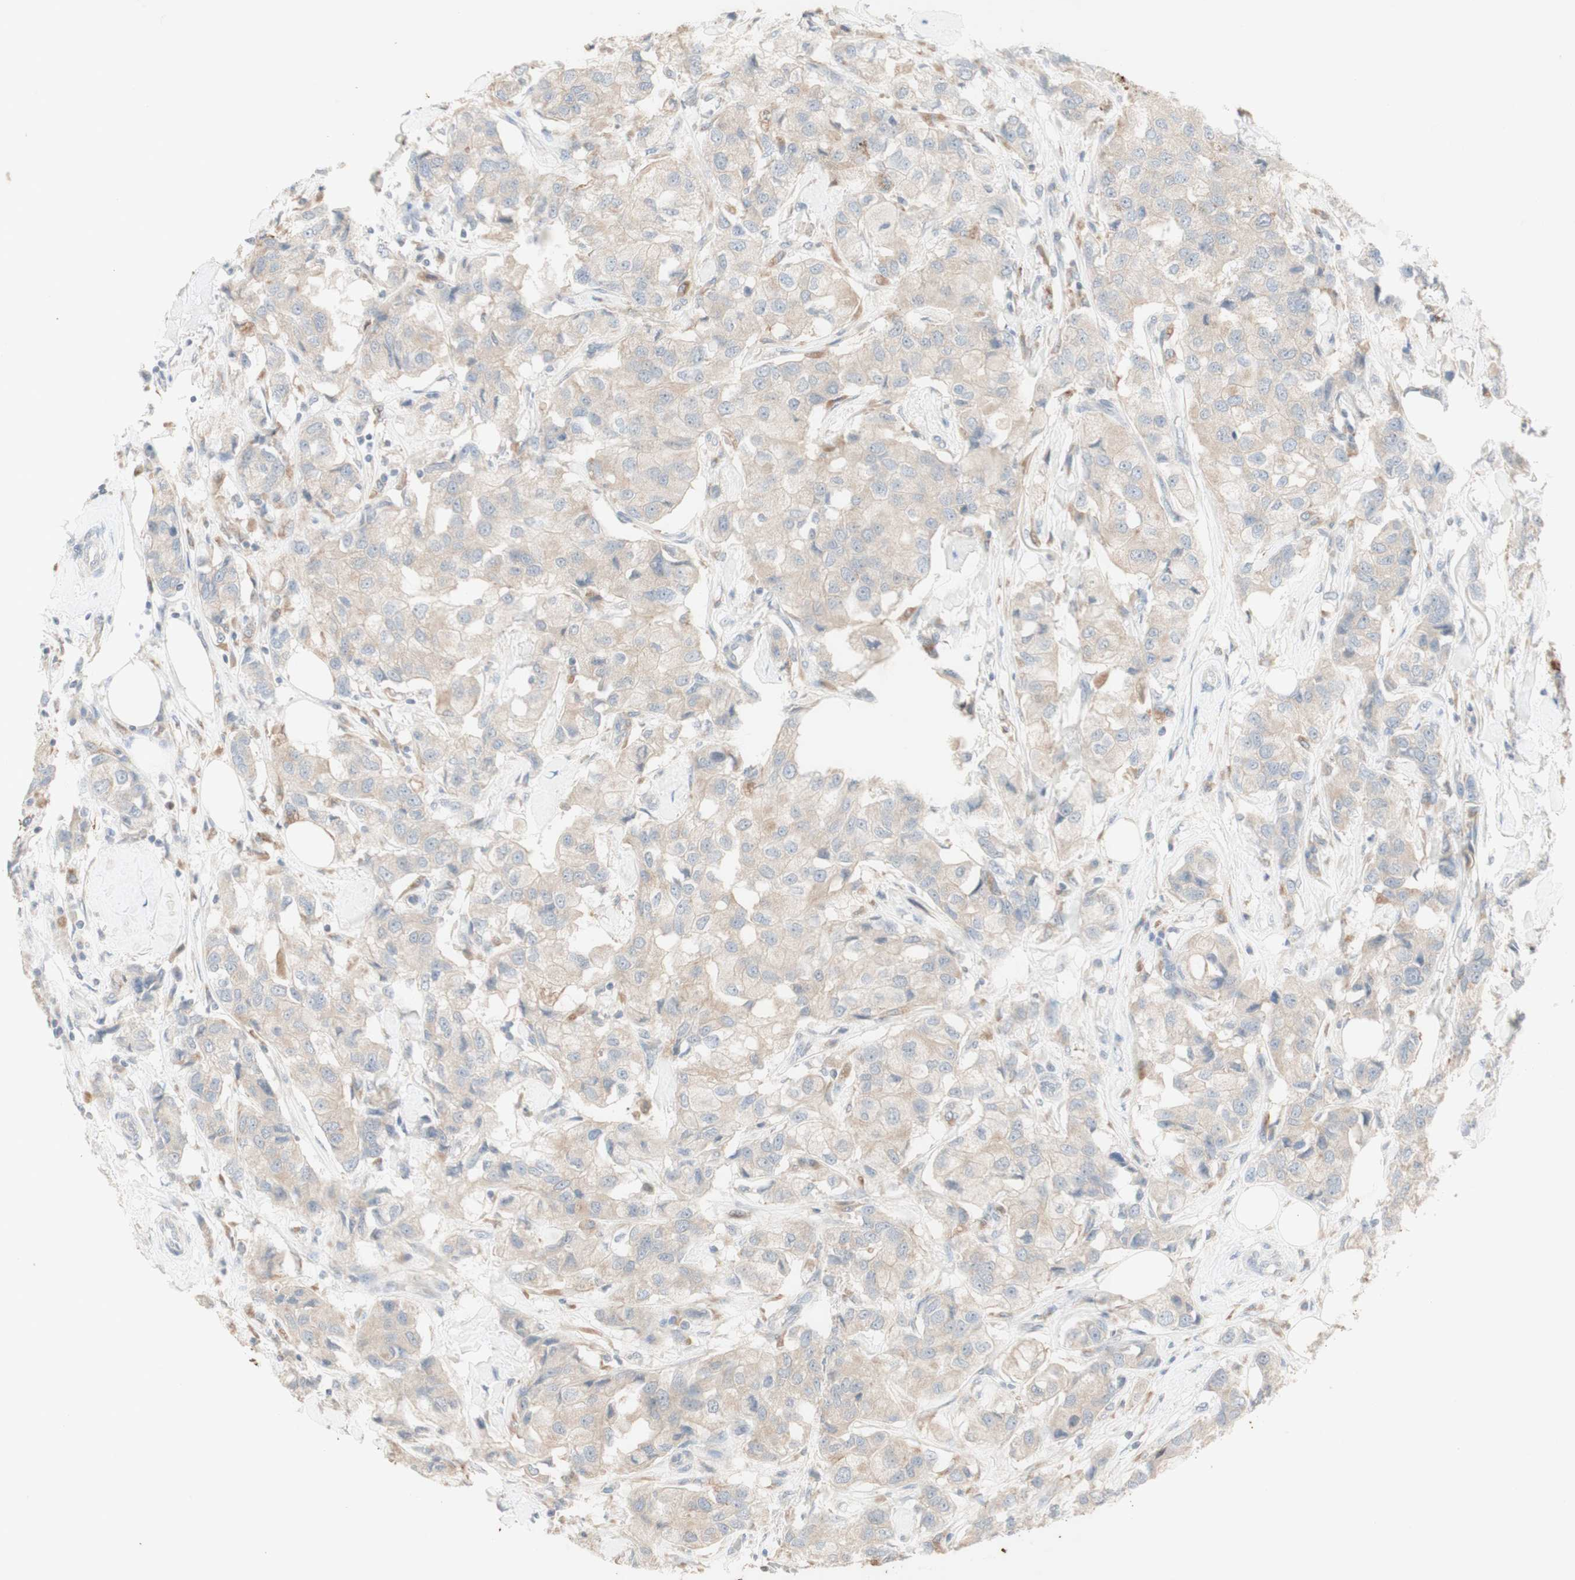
{"staining": {"intensity": "weak", "quantity": "<25%", "location": "cytoplasmic/membranous"}, "tissue": "breast cancer", "cell_type": "Tumor cells", "image_type": "cancer", "snomed": [{"axis": "morphology", "description": "Duct carcinoma"}, {"axis": "topography", "description": "Breast"}], "caption": "Immunohistochemistry of human breast infiltrating ductal carcinoma demonstrates no positivity in tumor cells. Nuclei are stained in blue.", "gene": "ATP6V1B1", "patient": {"sex": "female", "age": 80}}